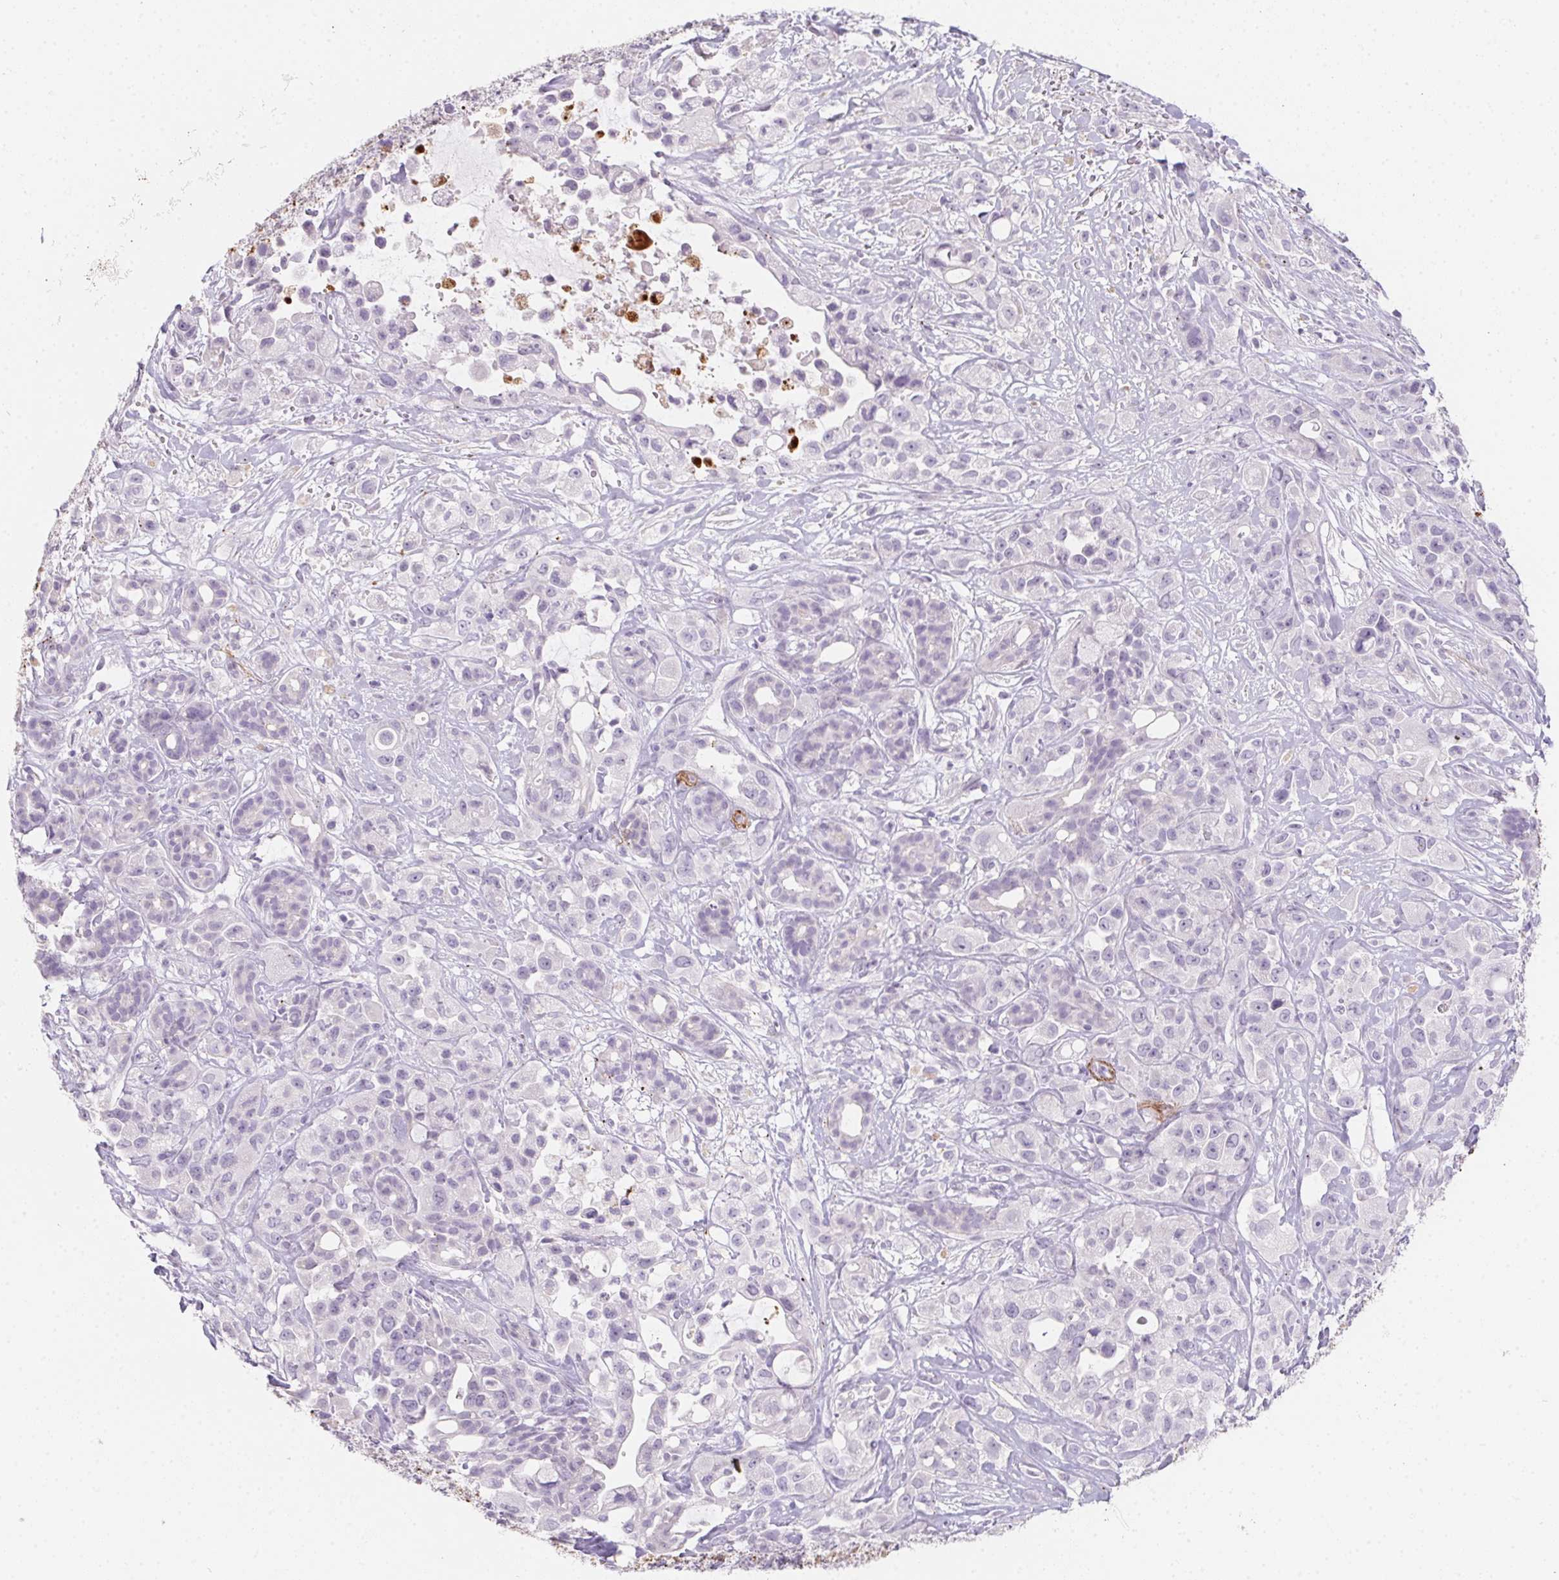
{"staining": {"intensity": "negative", "quantity": "none", "location": "none"}, "tissue": "pancreatic cancer", "cell_type": "Tumor cells", "image_type": "cancer", "snomed": [{"axis": "morphology", "description": "Adenocarcinoma, NOS"}, {"axis": "topography", "description": "Pancreas"}], "caption": "Histopathology image shows no significant protein positivity in tumor cells of pancreatic cancer (adenocarcinoma).", "gene": "MYL4", "patient": {"sex": "male", "age": 44}}